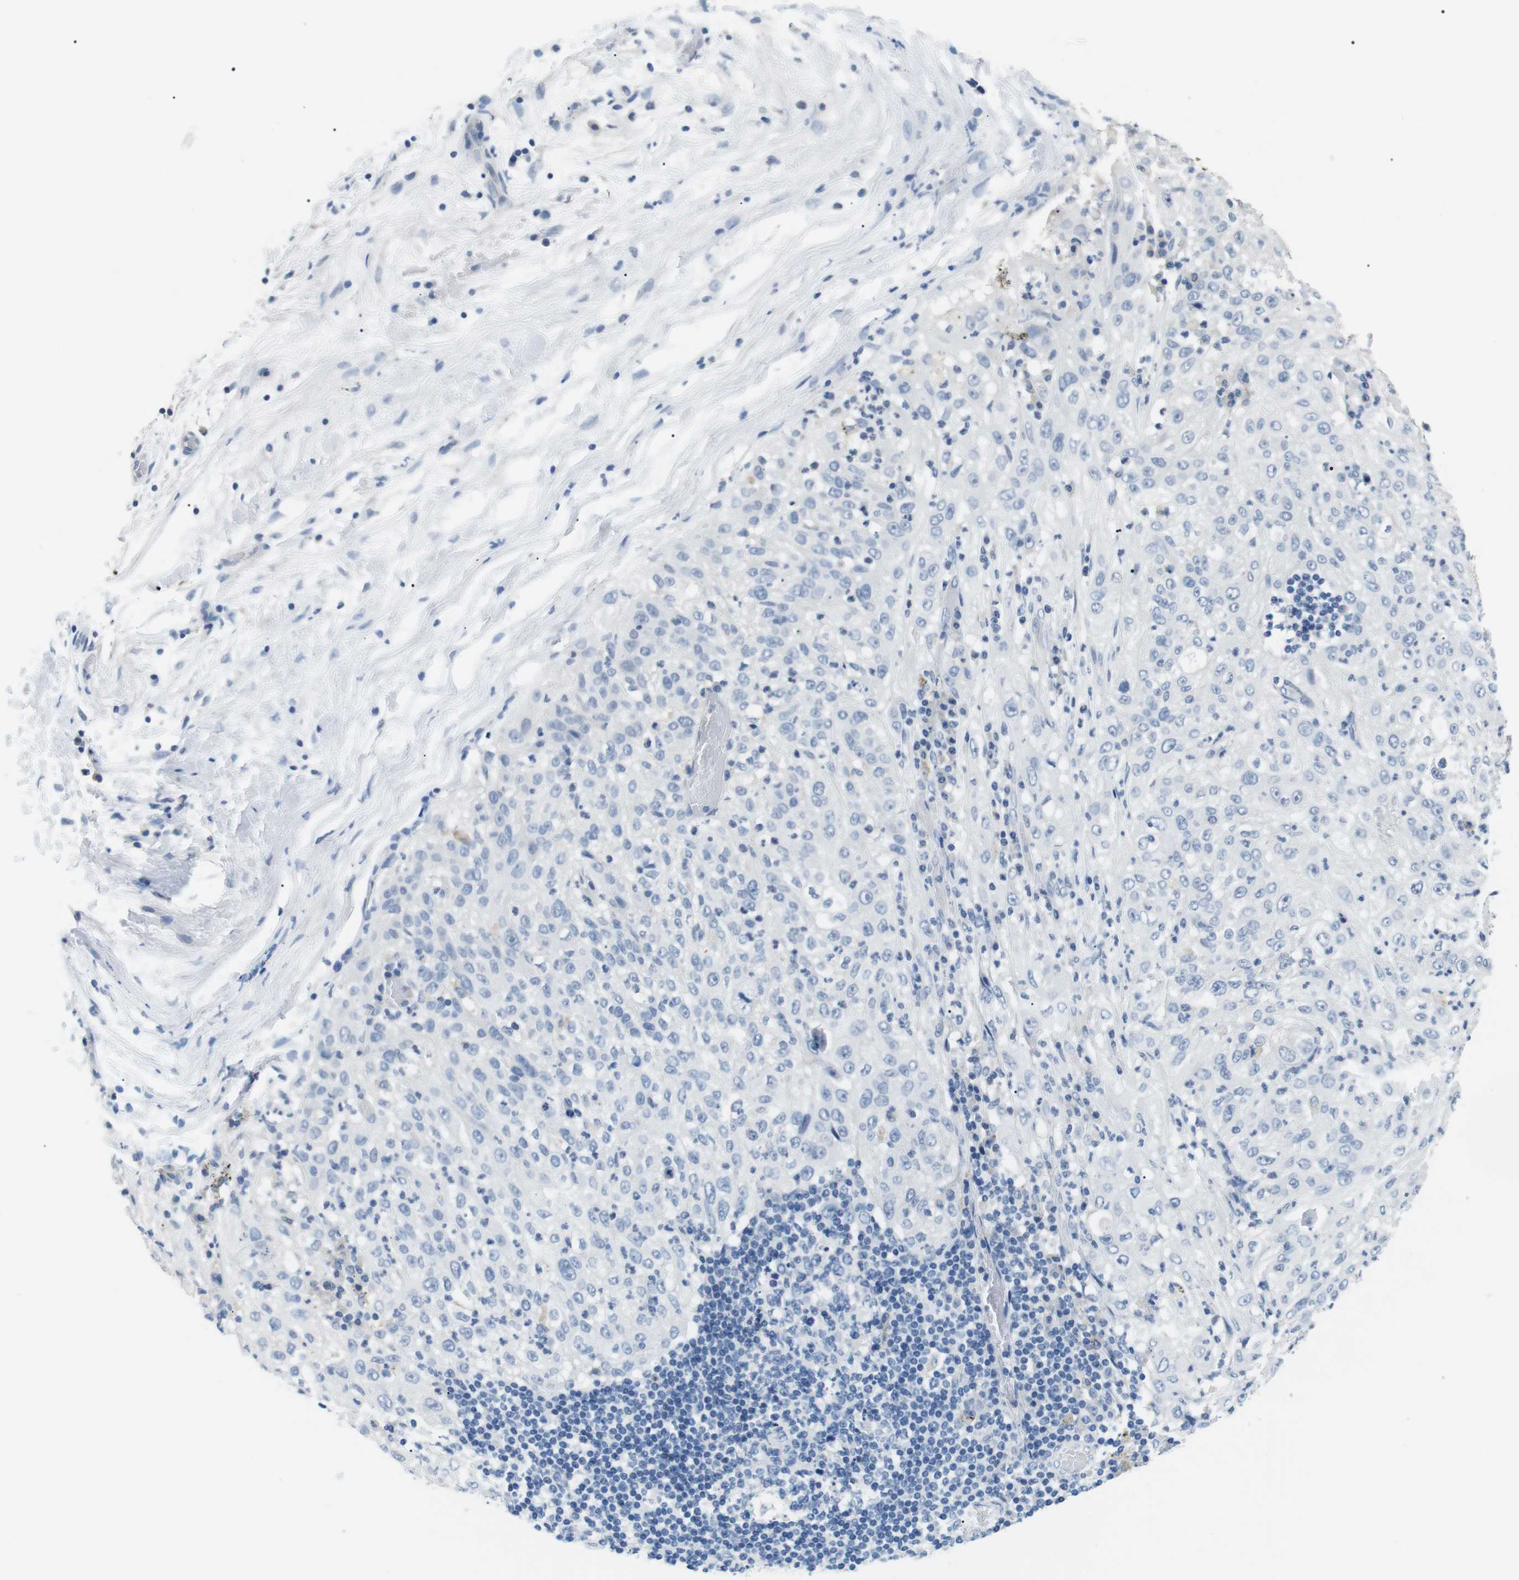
{"staining": {"intensity": "negative", "quantity": "none", "location": "none"}, "tissue": "lung cancer", "cell_type": "Tumor cells", "image_type": "cancer", "snomed": [{"axis": "morphology", "description": "Inflammation, NOS"}, {"axis": "morphology", "description": "Squamous cell carcinoma, NOS"}, {"axis": "topography", "description": "Lymph node"}, {"axis": "topography", "description": "Soft tissue"}, {"axis": "topography", "description": "Lung"}], "caption": "DAB immunohistochemical staining of human lung squamous cell carcinoma demonstrates no significant positivity in tumor cells.", "gene": "FCGRT", "patient": {"sex": "male", "age": 66}}